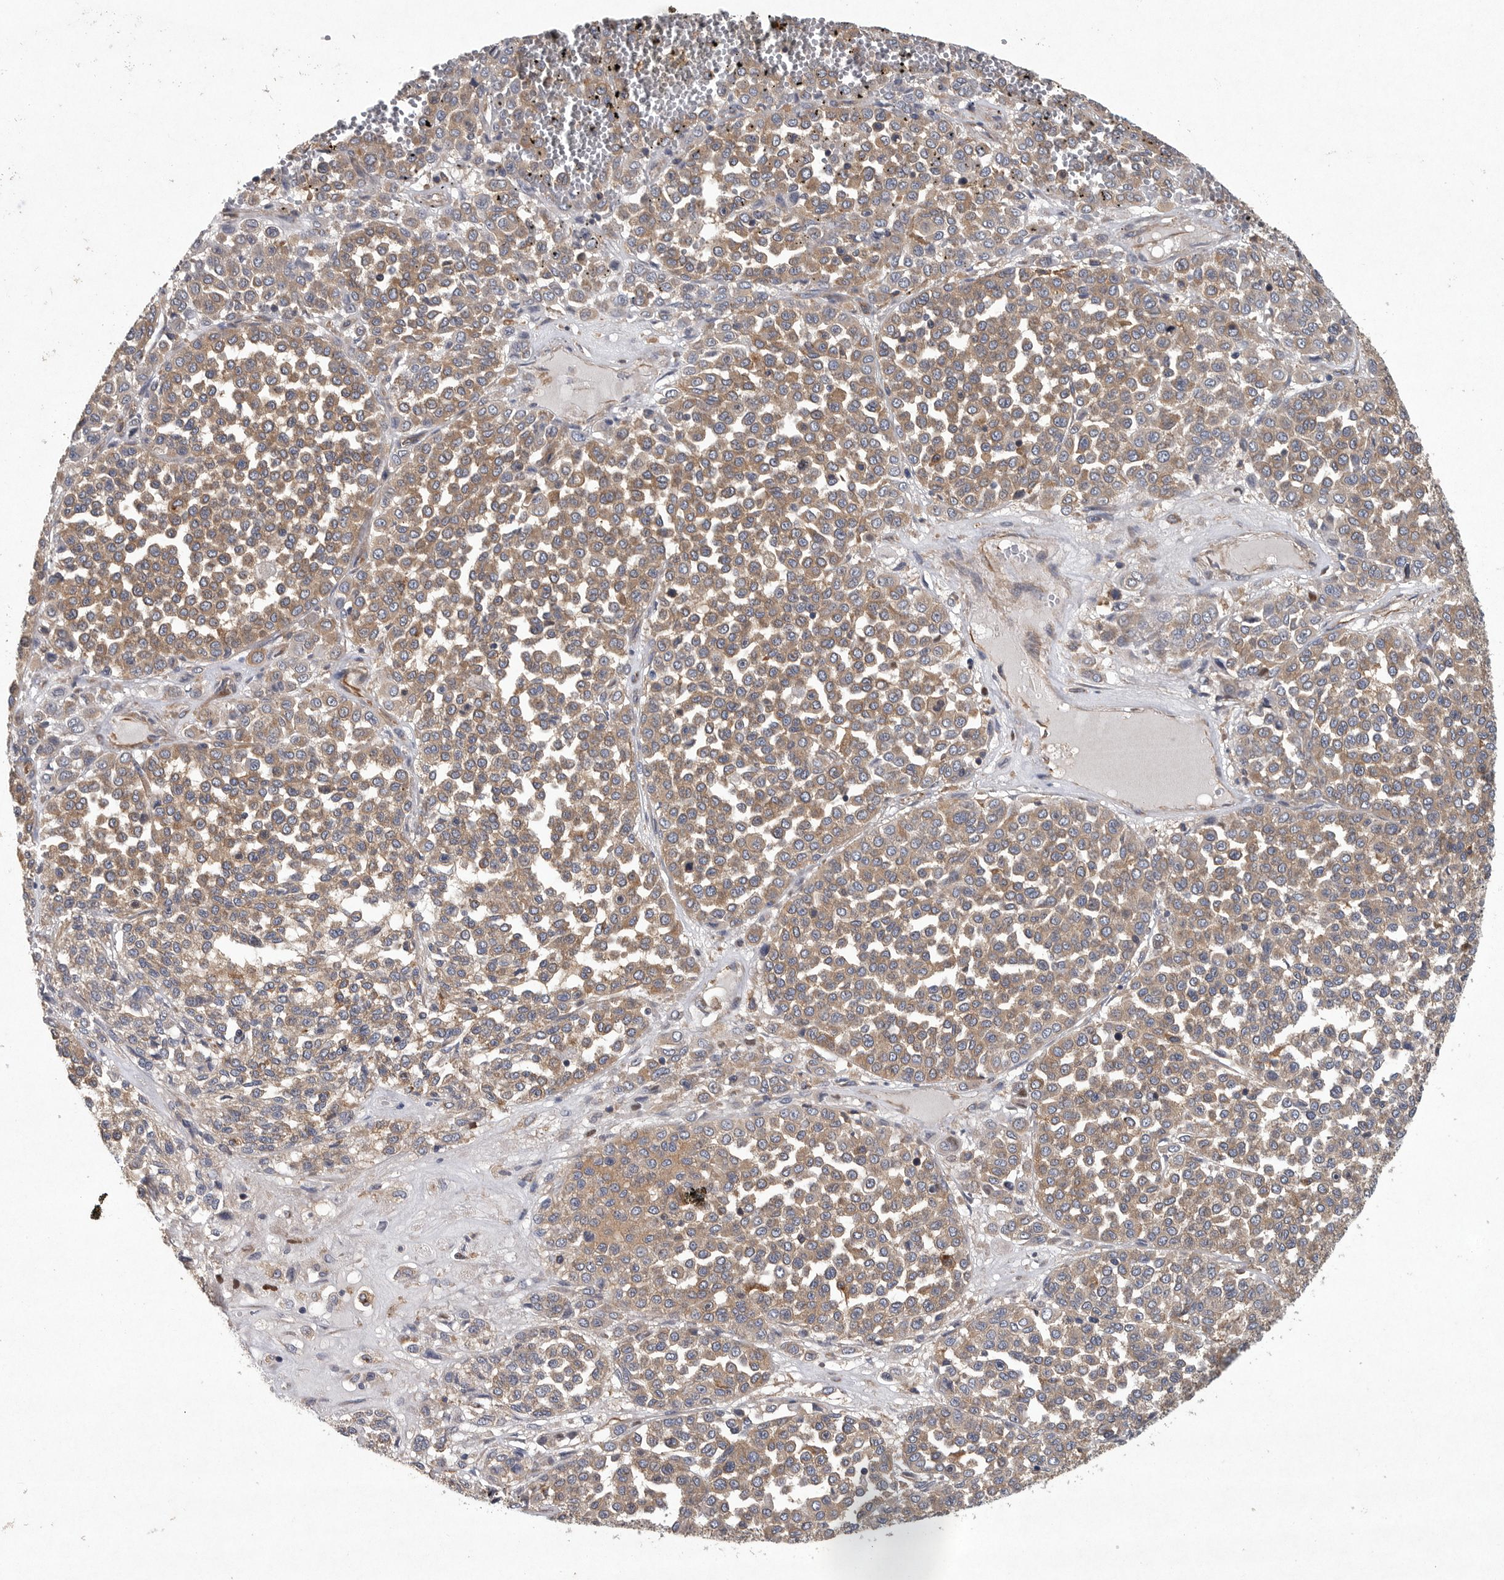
{"staining": {"intensity": "moderate", "quantity": ">75%", "location": "cytoplasmic/membranous"}, "tissue": "melanoma", "cell_type": "Tumor cells", "image_type": "cancer", "snomed": [{"axis": "morphology", "description": "Malignant melanoma, Metastatic site"}, {"axis": "topography", "description": "Pancreas"}], "caption": "DAB immunohistochemical staining of human malignant melanoma (metastatic site) displays moderate cytoplasmic/membranous protein expression in approximately >75% of tumor cells.", "gene": "OXR1", "patient": {"sex": "female", "age": 30}}